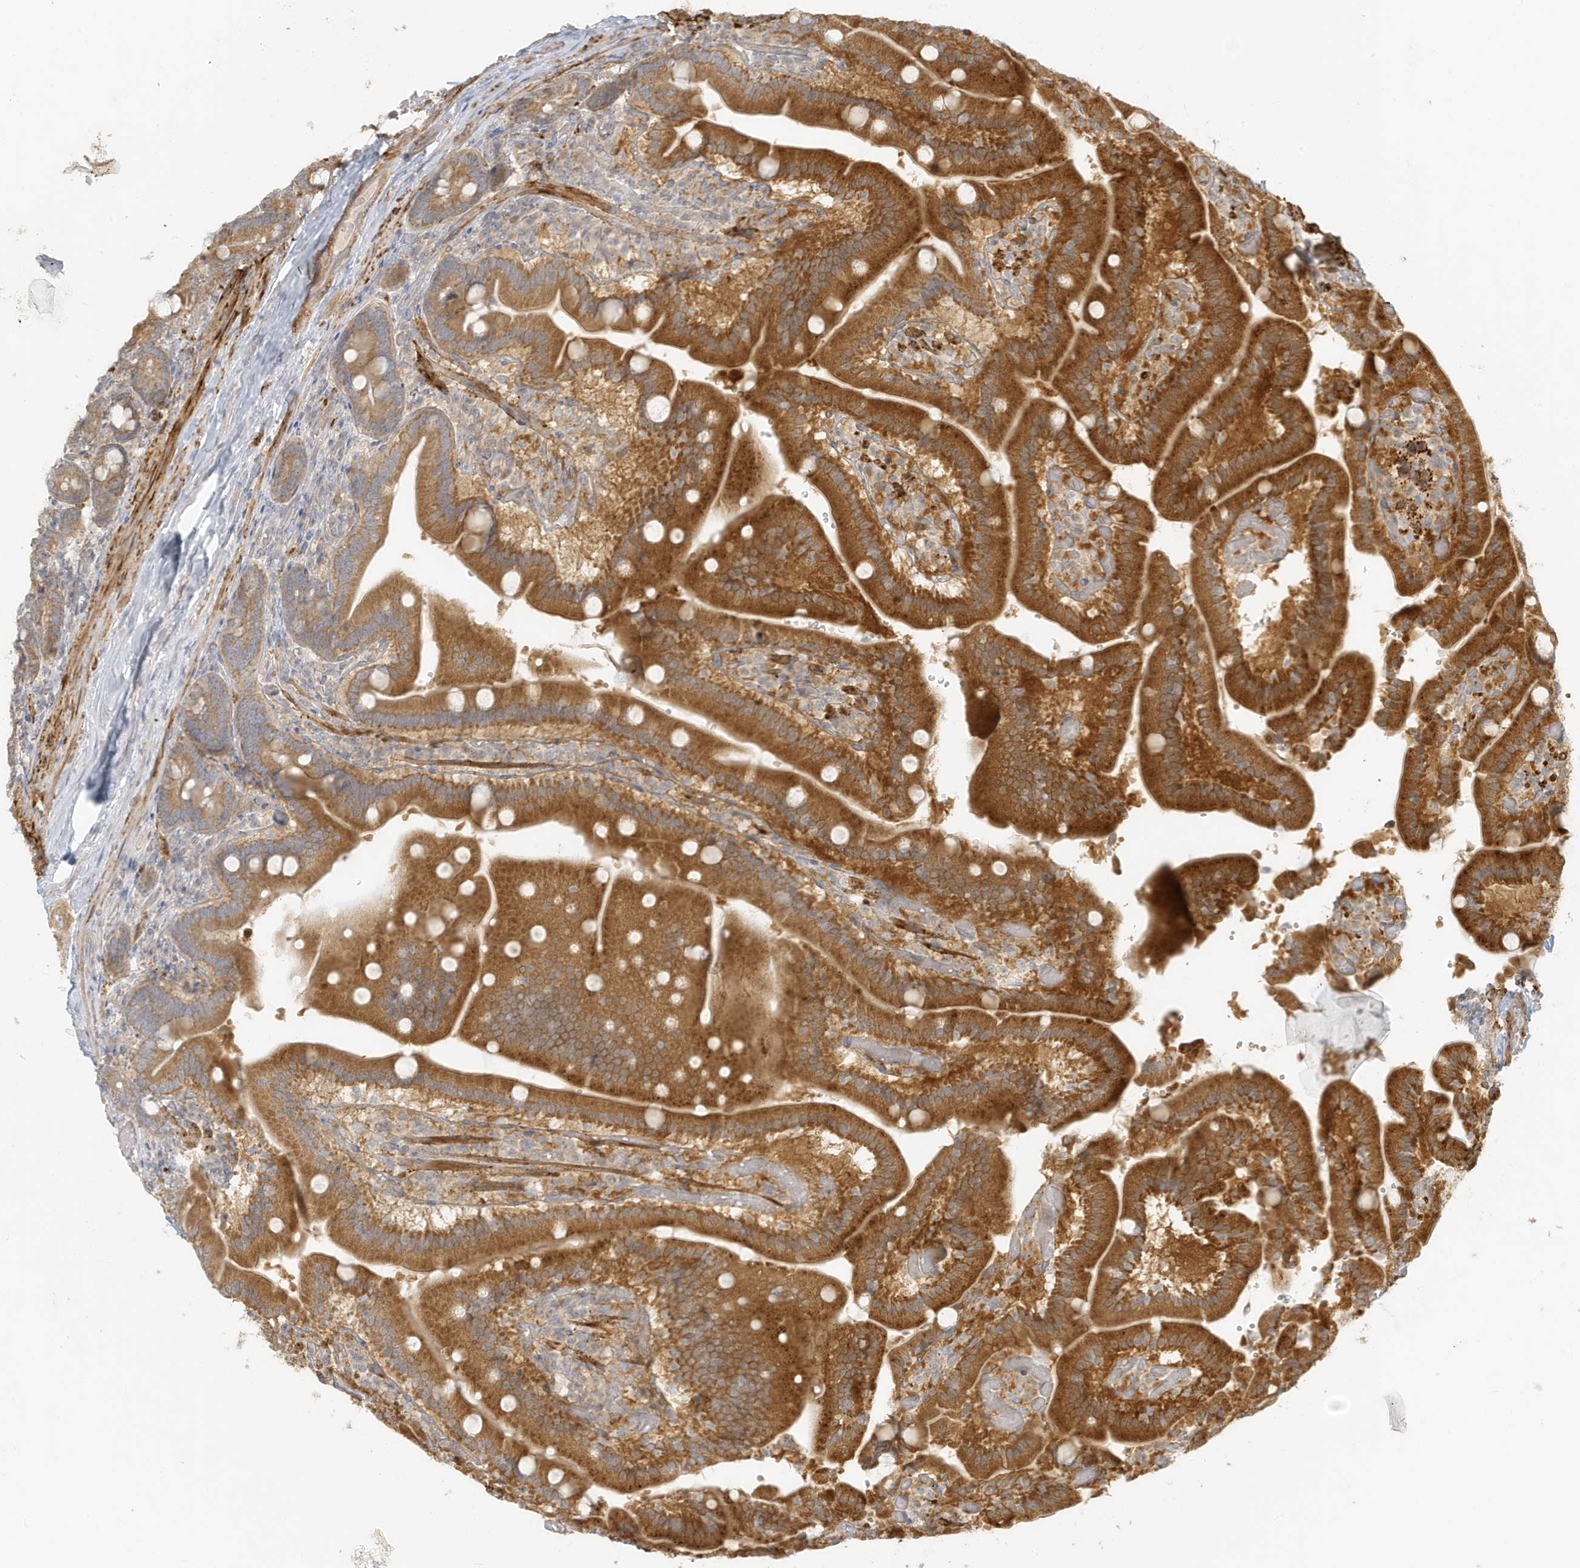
{"staining": {"intensity": "strong", "quantity": ">75%", "location": "cytoplasmic/membranous"}, "tissue": "duodenum", "cell_type": "Glandular cells", "image_type": "normal", "snomed": [{"axis": "morphology", "description": "Normal tissue, NOS"}, {"axis": "topography", "description": "Duodenum"}], "caption": "High-magnification brightfield microscopy of normal duodenum stained with DAB (3,3'-diaminobenzidine) (brown) and counterstained with hematoxylin (blue). glandular cells exhibit strong cytoplasmic/membranous positivity is present in approximately>75% of cells.", "gene": "MCOLN1", "patient": {"sex": "female", "age": 62}}